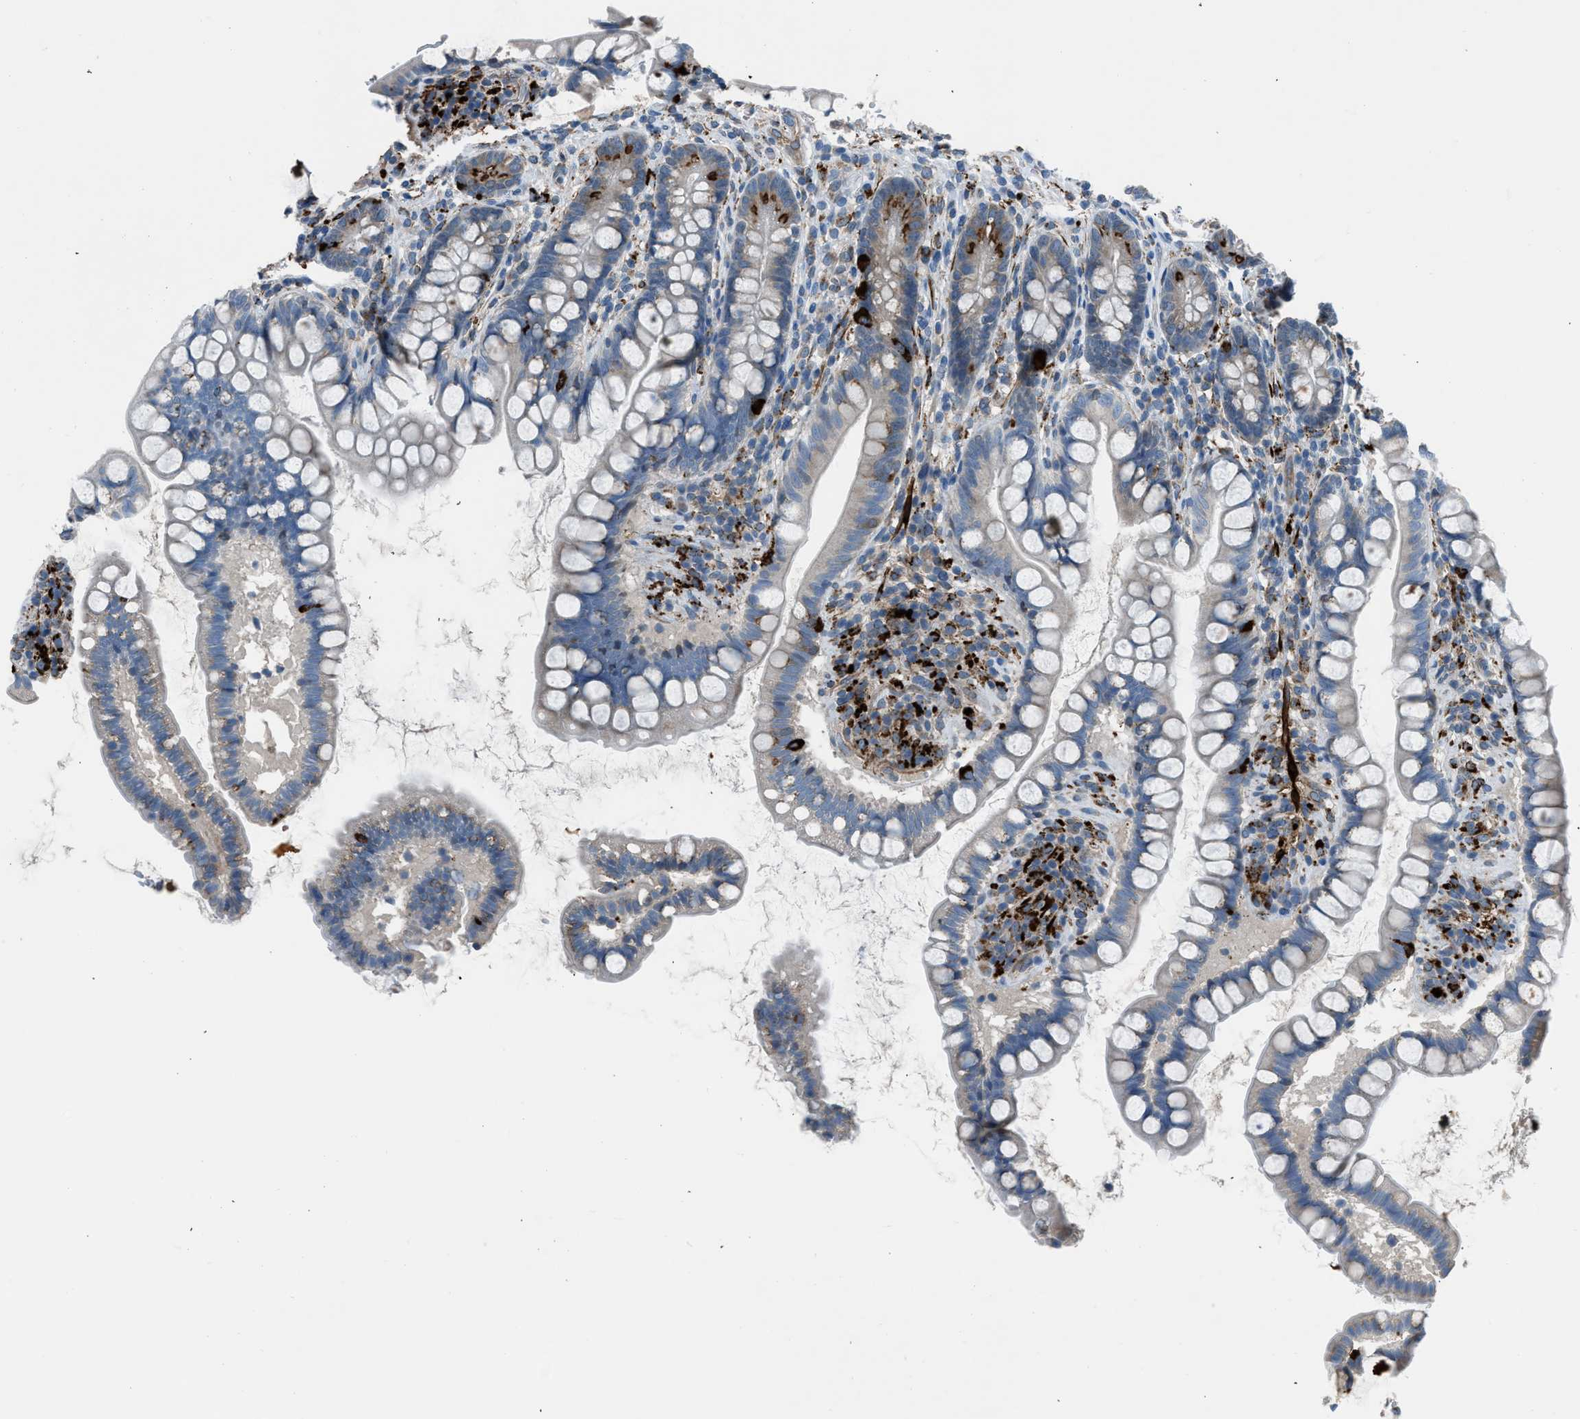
{"staining": {"intensity": "strong", "quantity": "<25%", "location": "cytoplasmic/membranous"}, "tissue": "small intestine", "cell_type": "Glandular cells", "image_type": "normal", "snomed": [{"axis": "morphology", "description": "Normal tissue, NOS"}, {"axis": "topography", "description": "Small intestine"}], "caption": "Immunohistochemical staining of unremarkable human small intestine exhibits strong cytoplasmic/membranous protein staining in approximately <25% of glandular cells.", "gene": "LMBR1", "patient": {"sex": "female", "age": 84}}